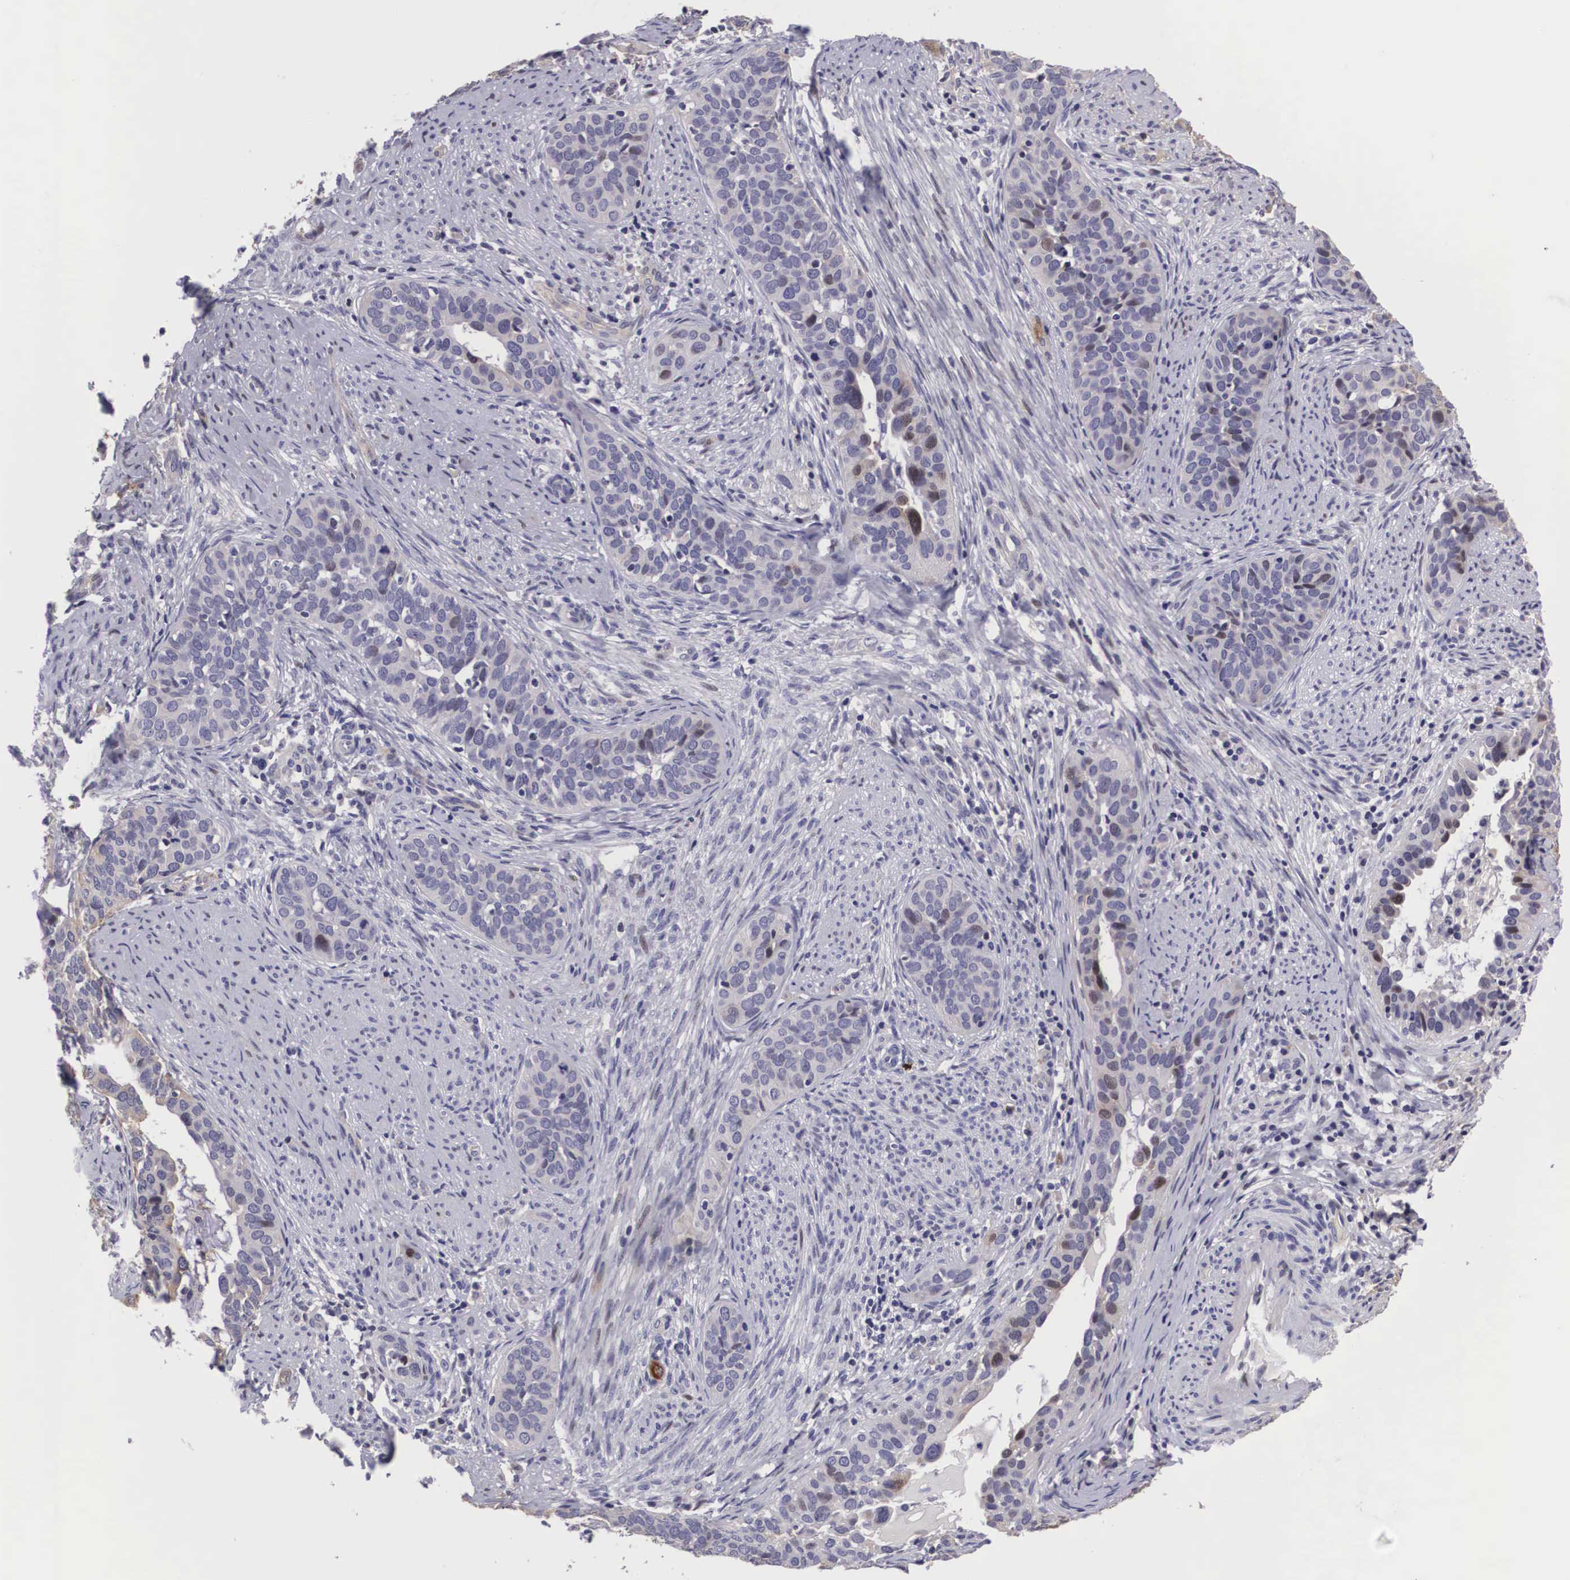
{"staining": {"intensity": "weak", "quantity": "<25%", "location": "cytoplasmic/membranous,nuclear"}, "tissue": "cervical cancer", "cell_type": "Tumor cells", "image_type": "cancer", "snomed": [{"axis": "morphology", "description": "Squamous cell carcinoma, NOS"}, {"axis": "topography", "description": "Cervix"}], "caption": "This is an immunohistochemistry histopathology image of human cervical squamous cell carcinoma. There is no positivity in tumor cells.", "gene": "EMID1", "patient": {"sex": "female", "age": 31}}